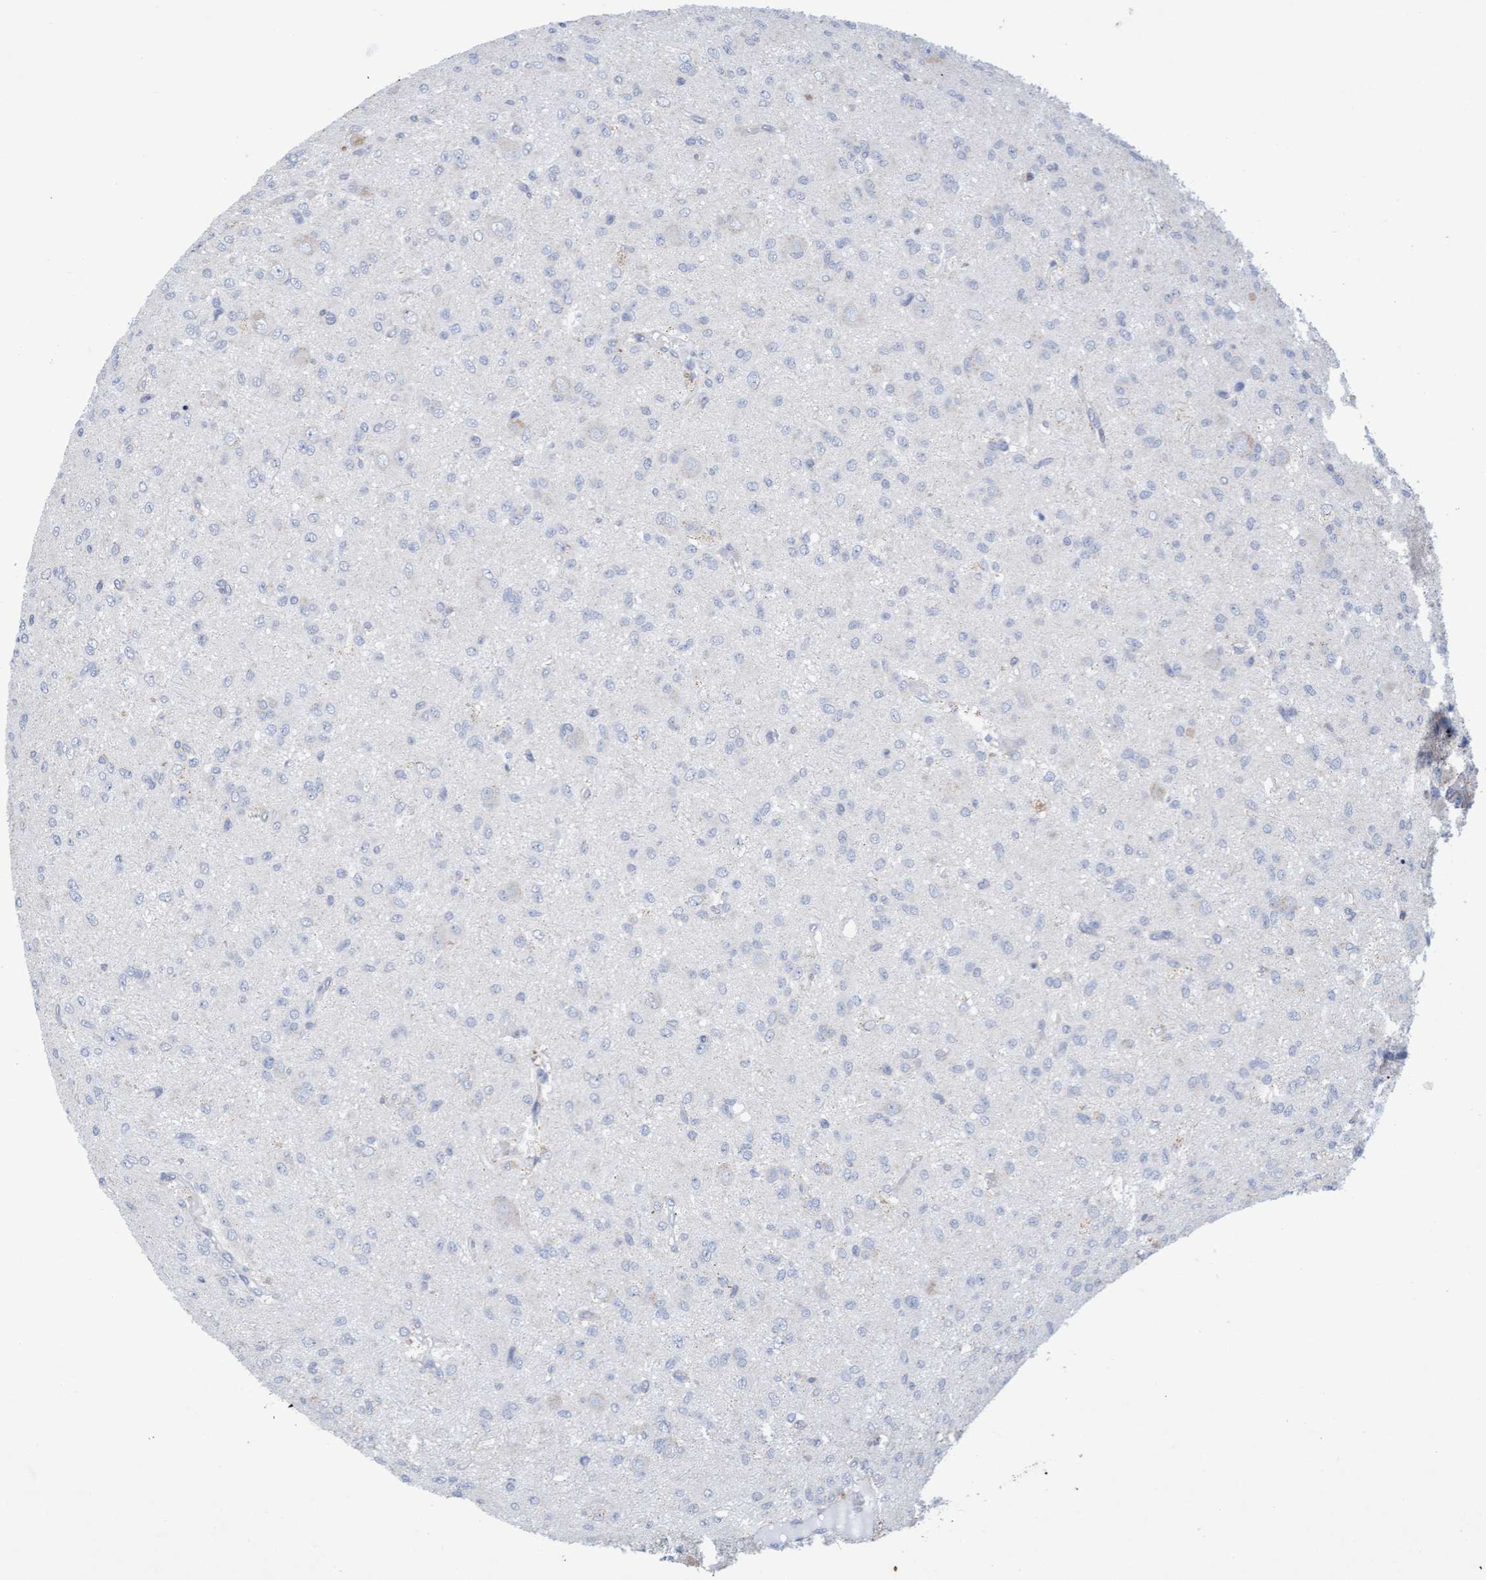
{"staining": {"intensity": "negative", "quantity": "none", "location": "none"}, "tissue": "glioma", "cell_type": "Tumor cells", "image_type": "cancer", "snomed": [{"axis": "morphology", "description": "Glioma, malignant, High grade"}, {"axis": "topography", "description": "Brain"}], "caption": "Human glioma stained for a protein using immunohistochemistry reveals no staining in tumor cells.", "gene": "SLC28A3", "patient": {"sex": "female", "age": 59}}